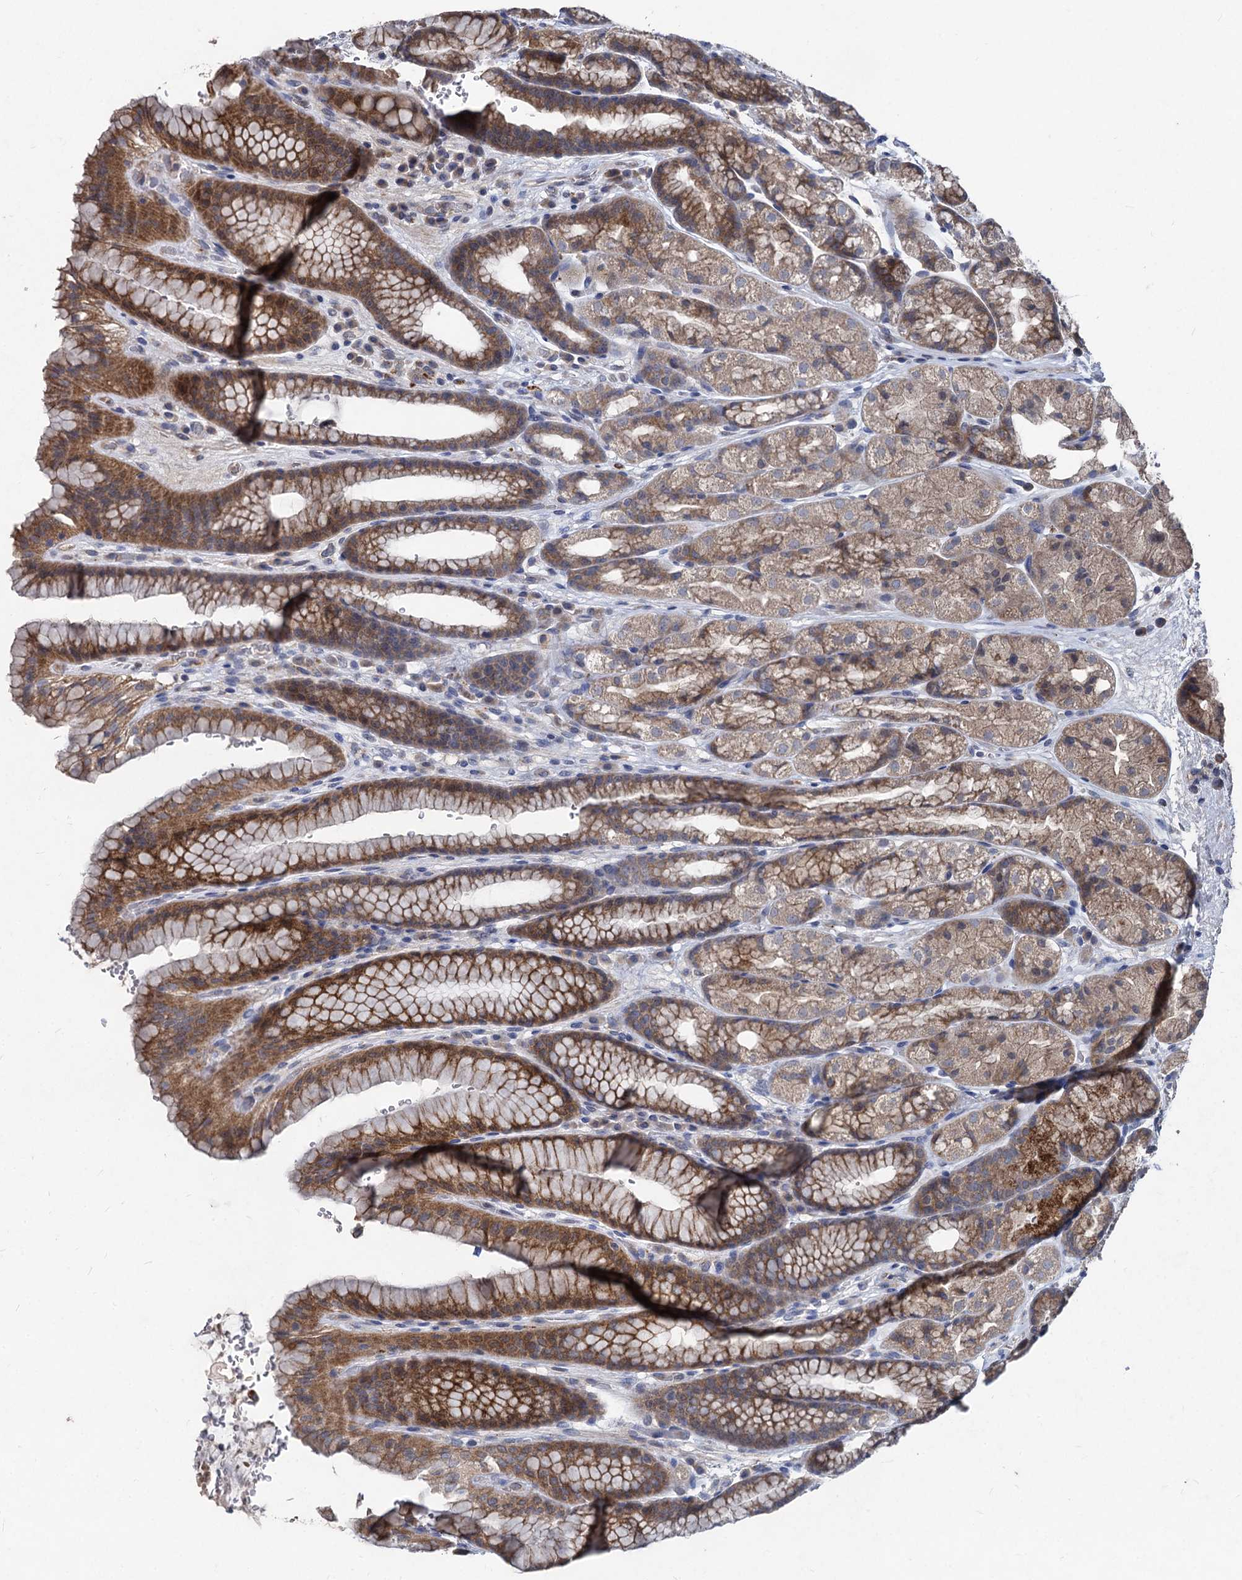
{"staining": {"intensity": "moderate", "quantity": ">75%", "location": "cytoplasmic/membranous"}, "tissue": "stomach", "cell_type": "Glandular cells", "image_type": "normal", "snomed": [{"axis": "morphology", "description": "Normal tissue, NOS"}, {"axis": "morphology", "description": "Adenocarcinoma, NOS"}, {"axis": "topography", "description": "Stomach"}], "caption": "This micrograph shows IHC staining of benign stomach, with medium moderate cytoplasmic/membranous positivity in approximately >75% of glandular cells.", "gene": "BCL2L2", "patient": {"sex": "male", "age": 57}}